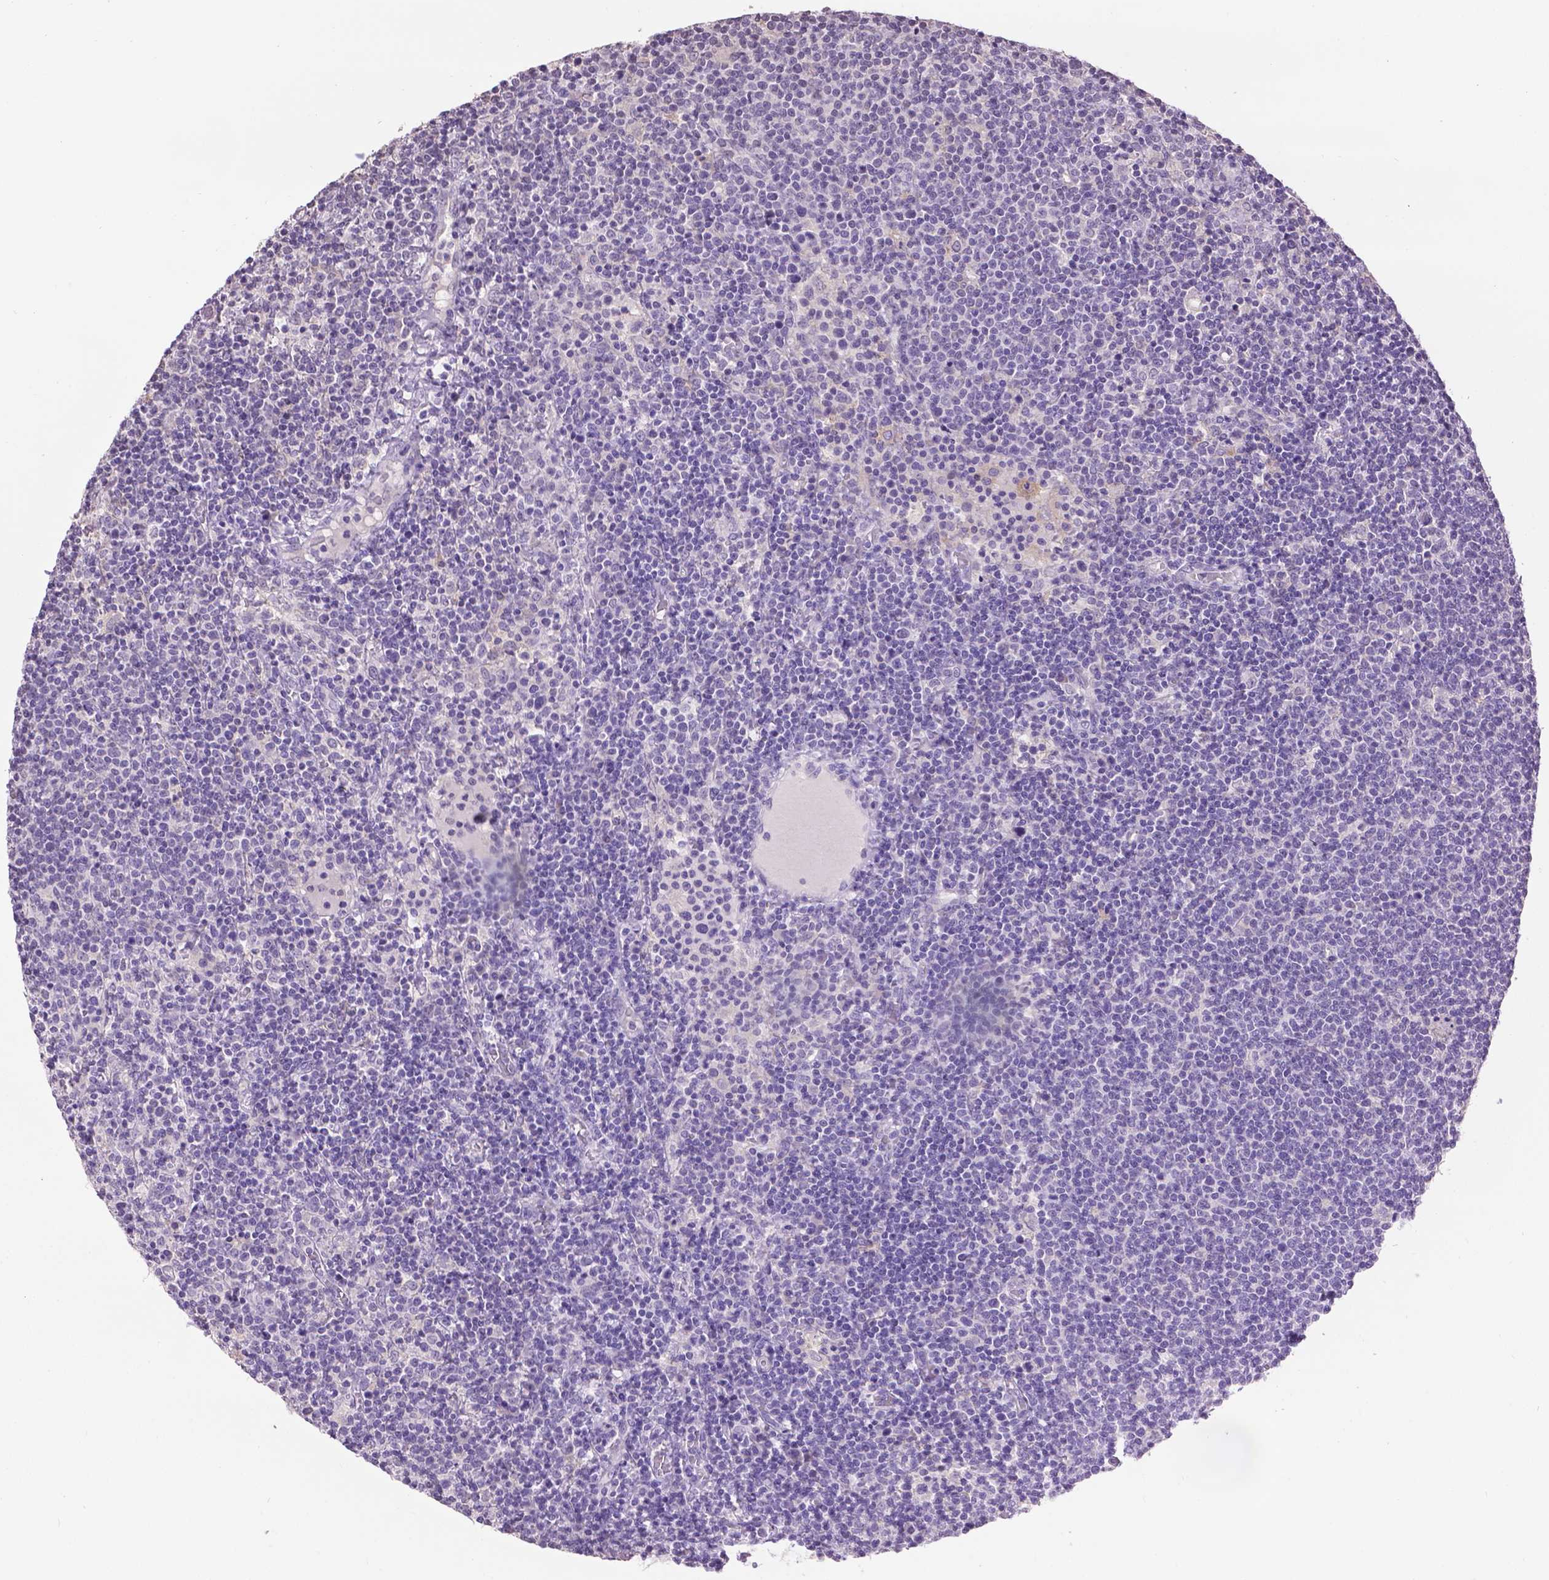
{"staining": {"intensity": "negative", "quantity": "none", "location": "none"}, "tissue": "lymphoma", "cell_type": "Tumor cells", "image_type": "cancer", "snomed": [{"axis": "morphology", "description": "Malignant lymphoma, non-Hodgkin's type, High grade"}, {"axis": "topography", "description": "Lymph node"}], "caption": "Tumor cells show no significant protein positivity in lymphoma.", "gene": "CPM", "patient": {"sex": "male", "age": 61}}